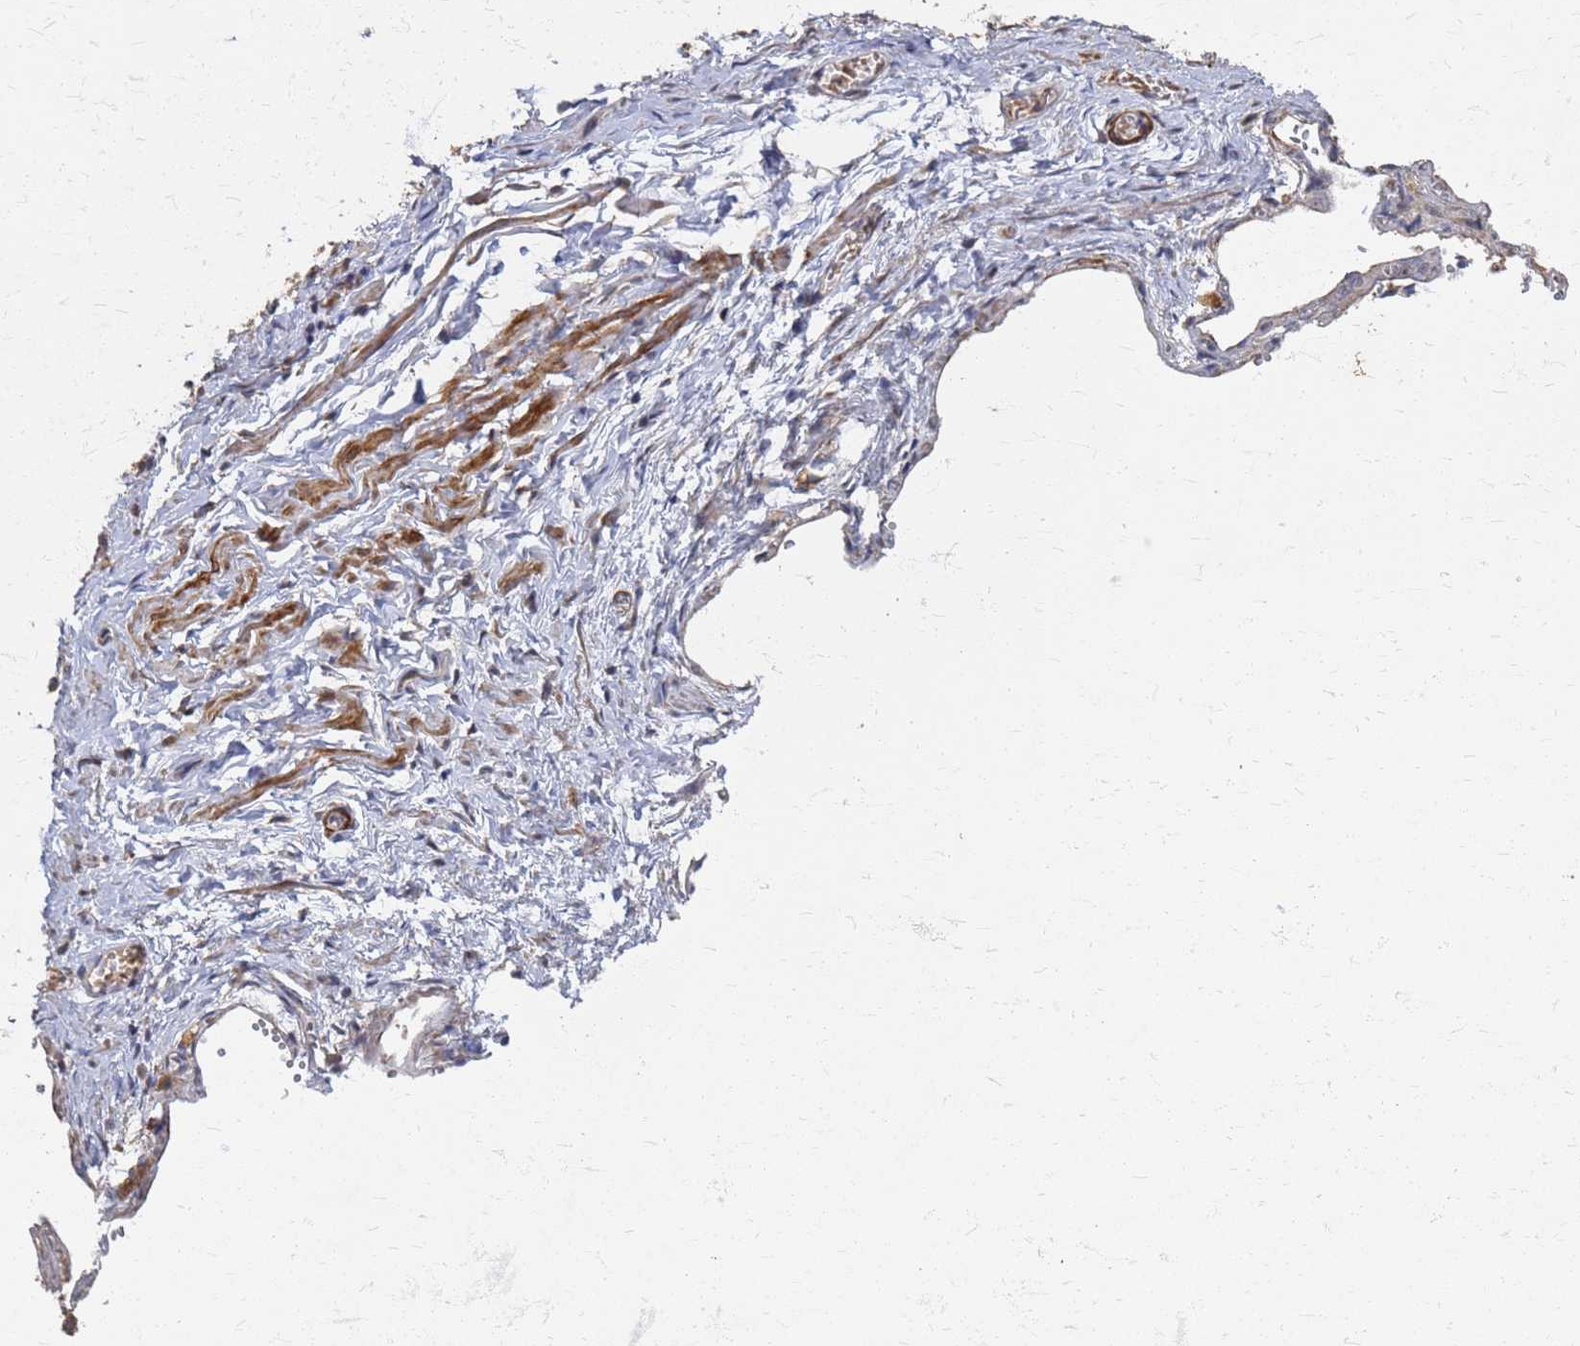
{"staining": {"intensity": "moderate", "quantity": "25%-75%", "location": "cytoplasmic/membranous"}, "tissue": "adipose tissue", "cell_type": "Adipocytes", "image_type": "normal", "snomed": [{"axis": "morphology", "description": "Normal tissue, NOS"}, {"axis": "topography", "description": "Gallbladder"}, {"axis": "topography", "description": "Peripheral nerve tissue"}], "caption": "Adipose tissue stained with immunohistochemistry displays moderate cytoplasmic/membranous positivity in about 25%-75% of adipocytes.", "gene": "ATPAF1", "patient": {"sex": "male", "age": 38}}